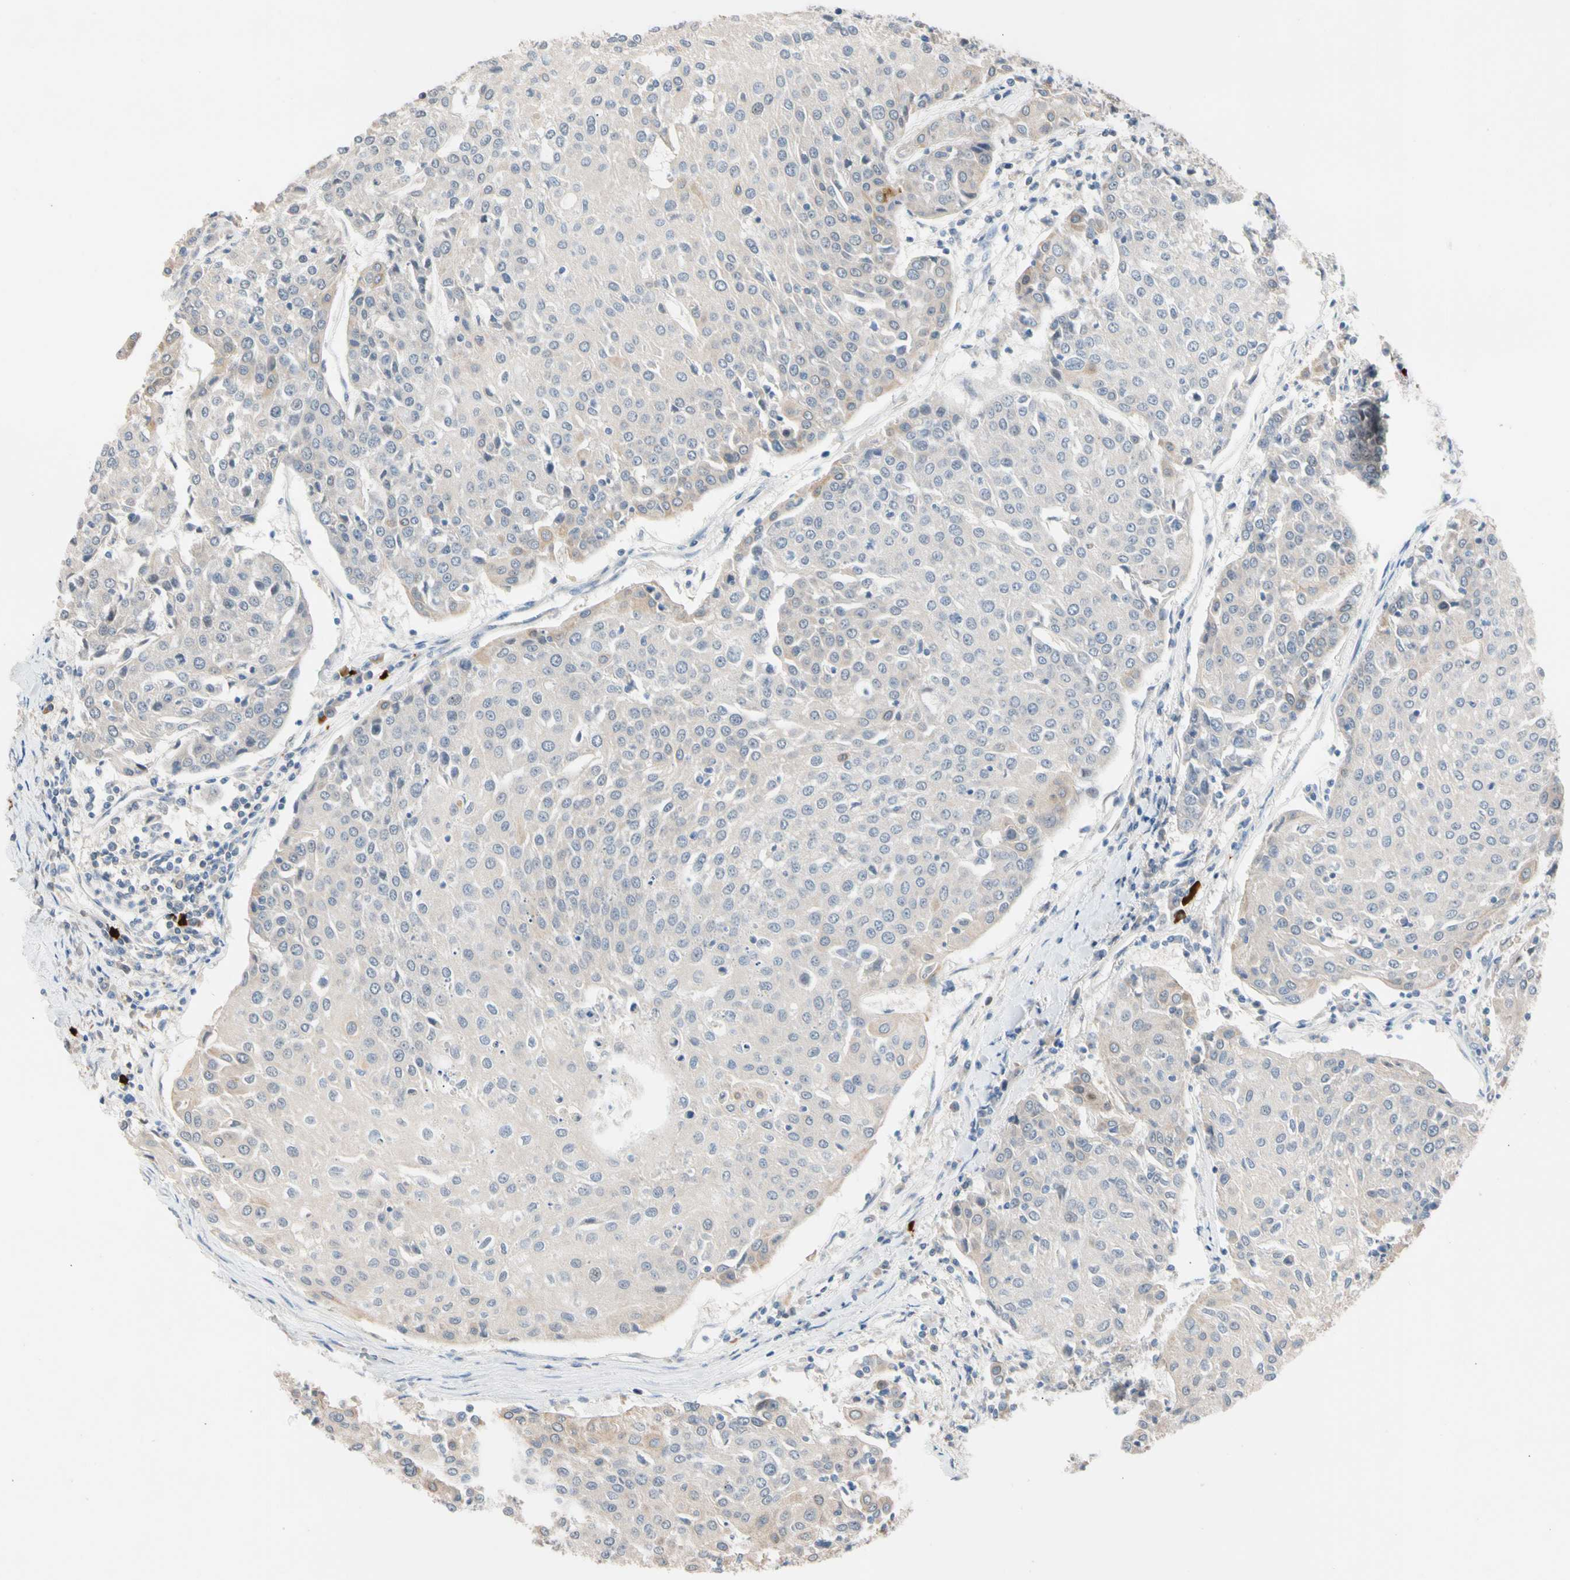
{"staining": {"intensity": "negative", "quantity": "none", "location": "none"}, "tissue": "urothelial cancer", "cell_type": "Tumor cells", "image_type": "cancer", "snomed": [{"axis": "morphology", "description": "Urothelial carcinoma, High grade"}, {"axis": "topography", "description": "Urinary bladder"}], "caption": "This is an immunohistochemistry image of urothelial carcinoma (high-grade). There is no staining in tumor cells.", "gene": "CNST", "patient": {"sex": "female", "age": 85}}